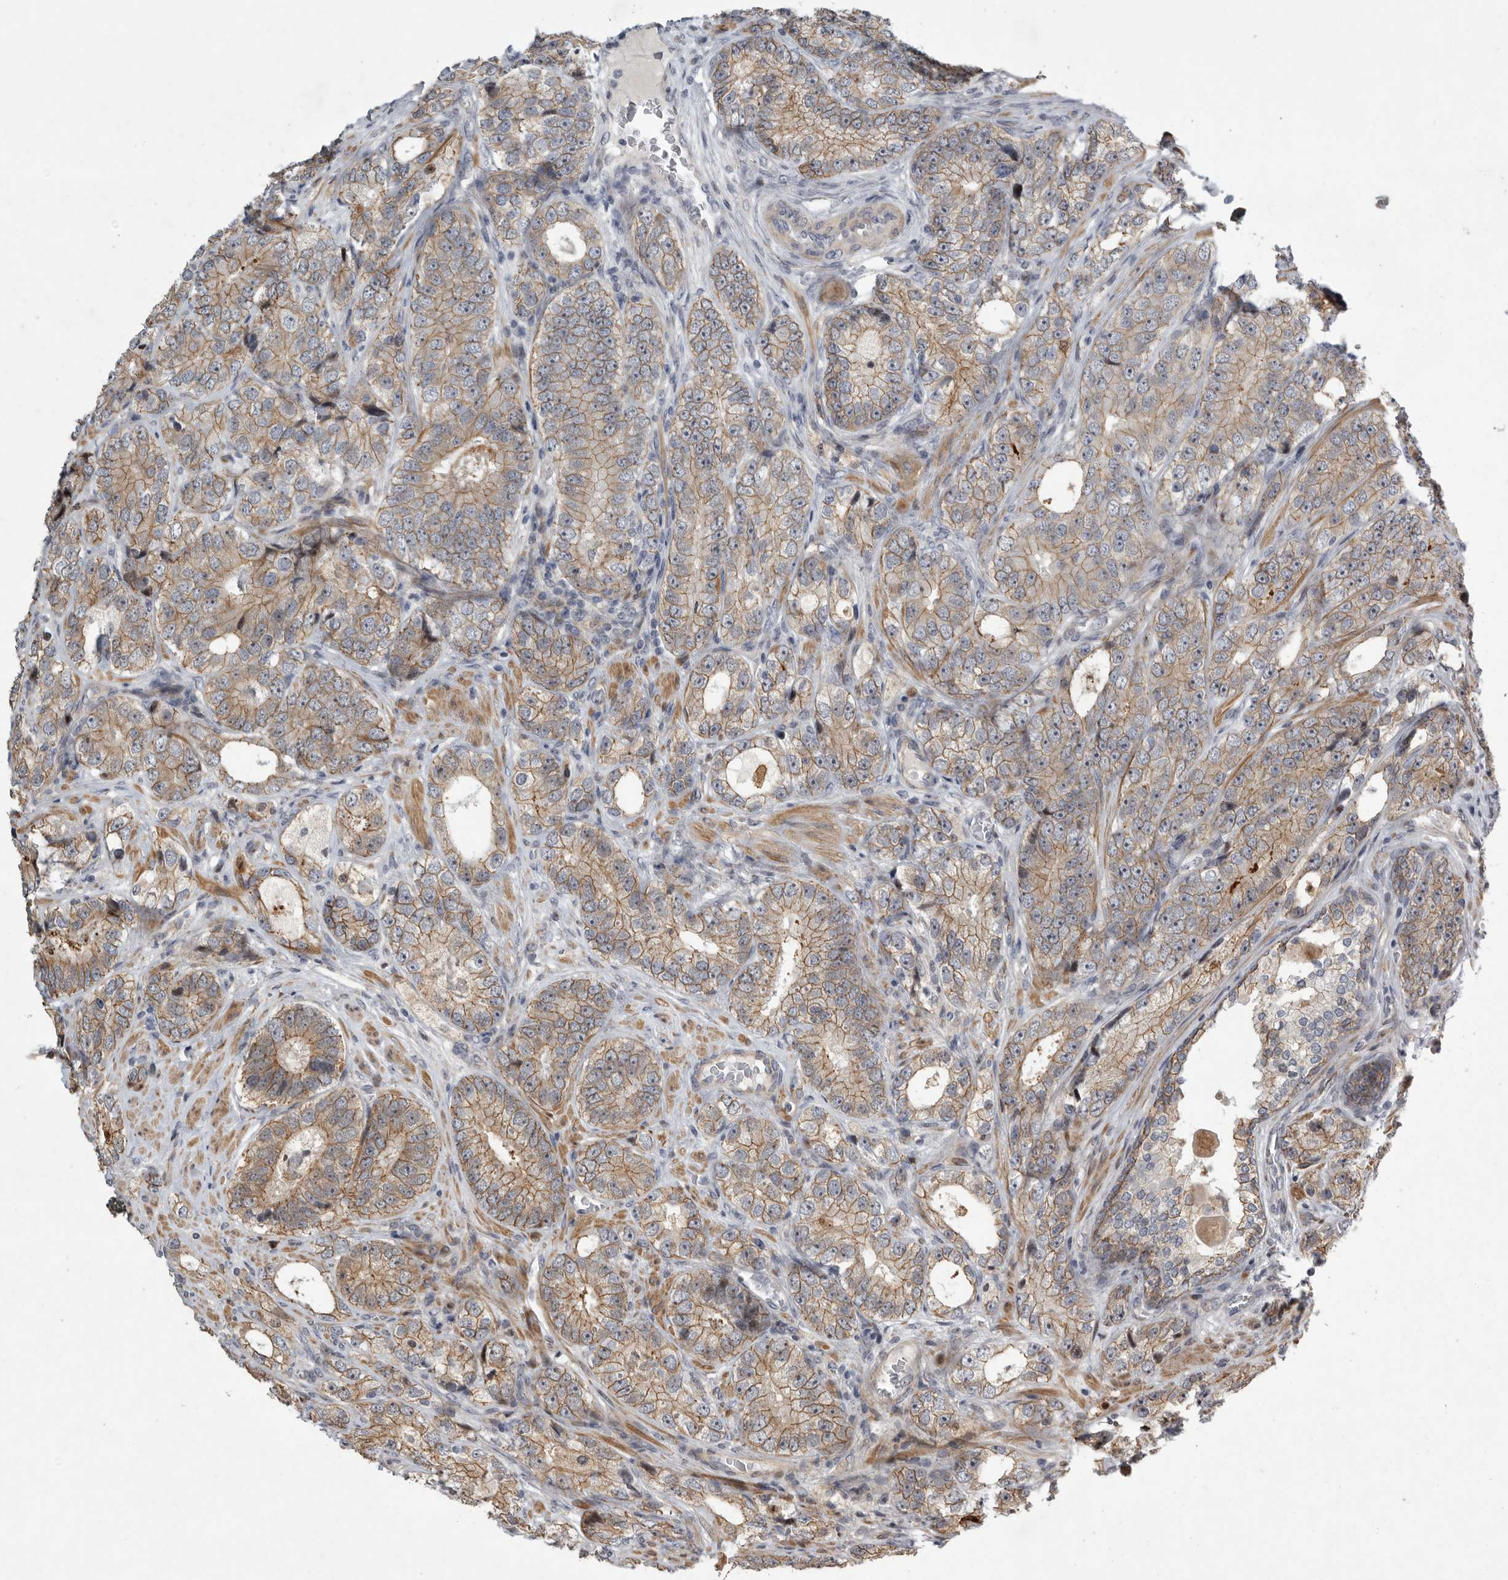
{"staining": {"intensity": "moderate", "quantity": ">75%", "location": "cytoplasmic/membranous"}, "tissue": "prostate cancer", "cell_type": "Tumor cells", "image_type": "cancer", "snomed": [{"axis": "morphology", "description": "Adenocarcinoma, High grade"}, {"axis": "topography", "description": "Prostate"}], "caption": "A brown stain shows moderate cytoplasmic/membranous positivity of a protein in adenocarcinoma (high-grade) (prostate) tumor cells. The staining was performed using DAB to visualize the protein expression in brown, while the nuclei were stained in blue with hematoxylin (Magnification: 20x).", "gene": "MPDZ", "patient": {"sex": "male", "age": 56}}